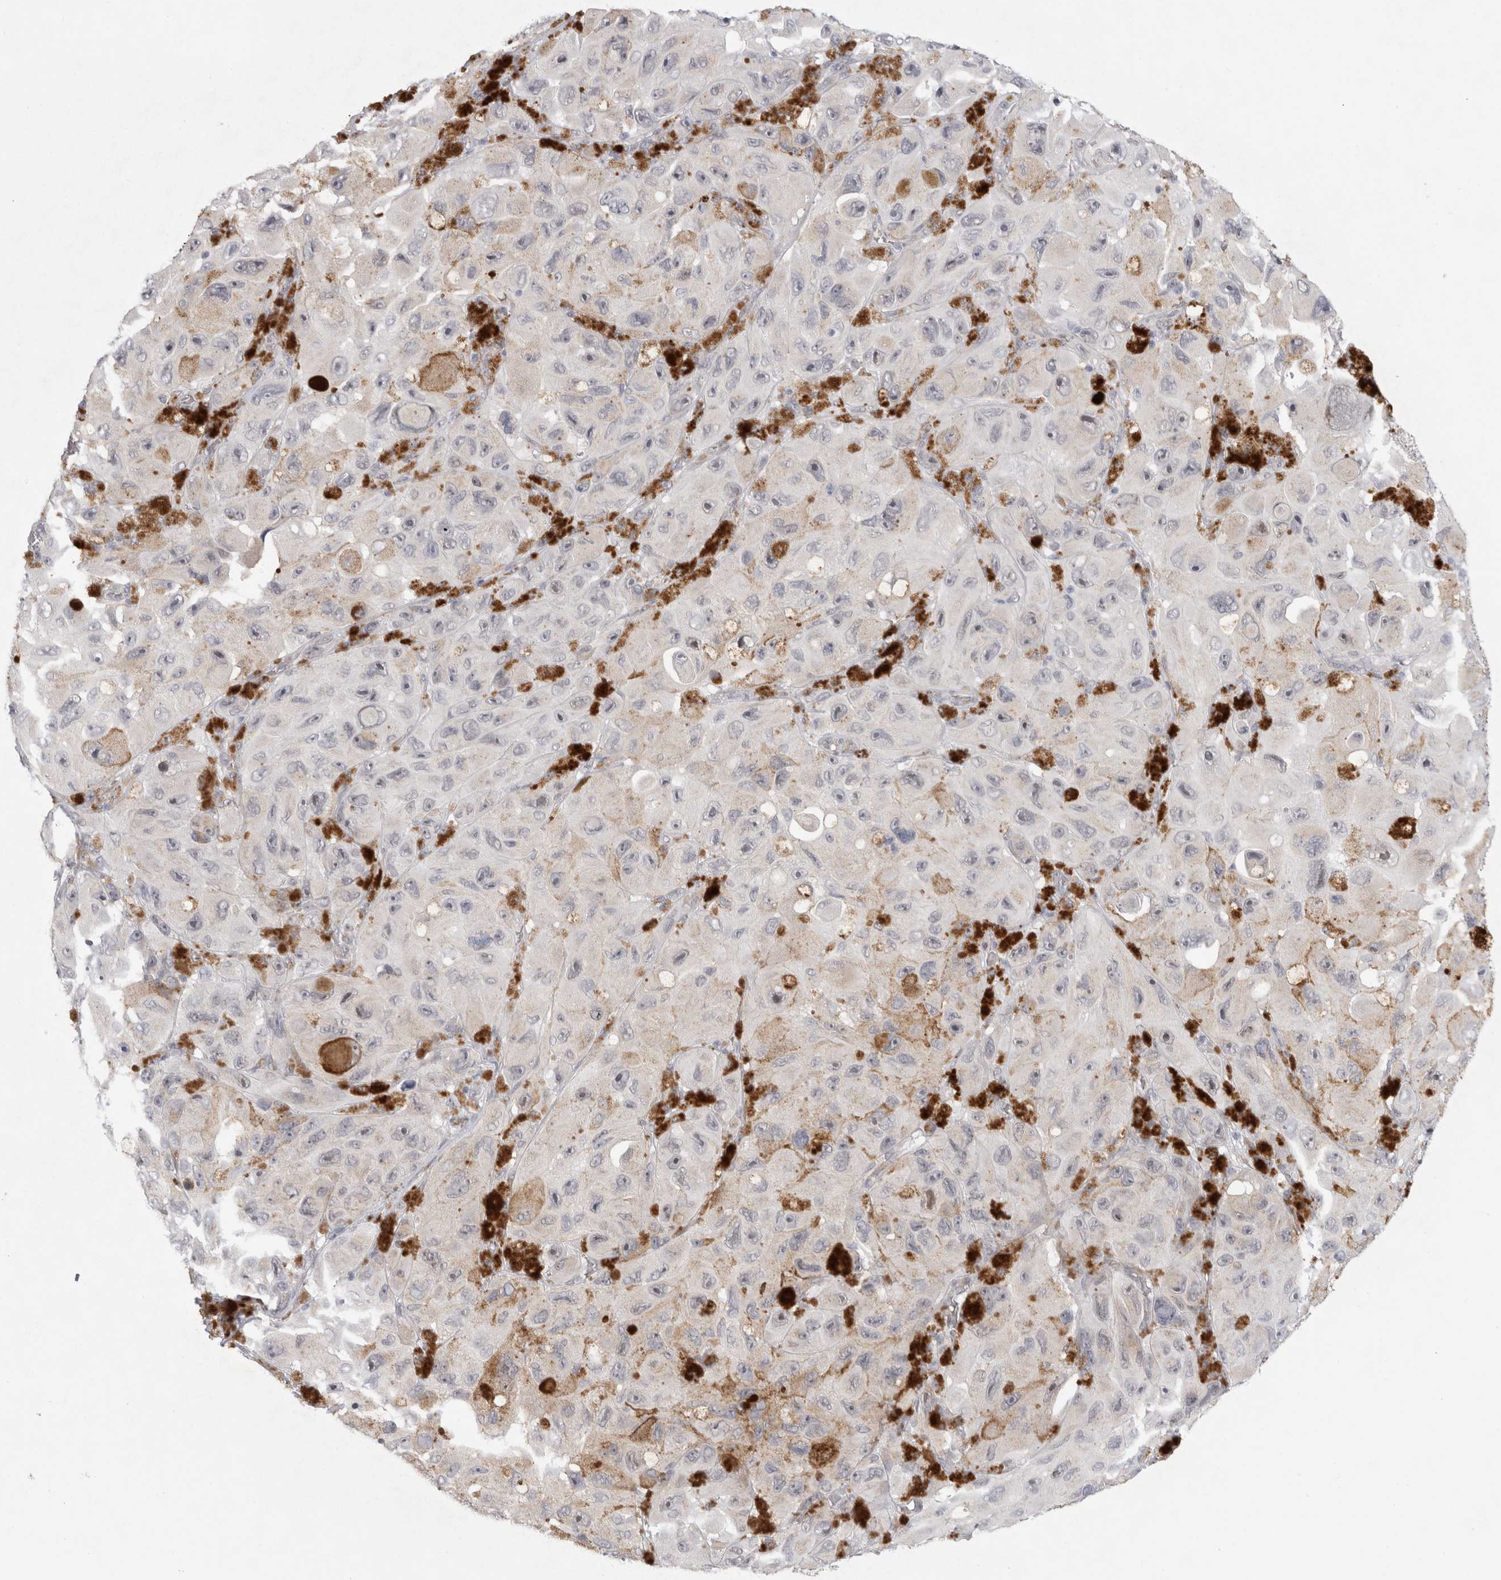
{"staining": {"intensity": "weak", "quantity": "<25%", "location": "cytoplasmic/membranous"}, "tissue": "melanoma", "cell_type": "Tumor cells", "image_type": "cancer", "snomed": [{"axis": "morphology", "description": "Malignant melanoma, NOS"}, {"axis": "topography", "description": "Skin"}], "caption": "Tumor cells are negative for brown protein staining in melanoma.", "gene": "TRMT1L", "patient": {"sex": "female", "age": 73}}